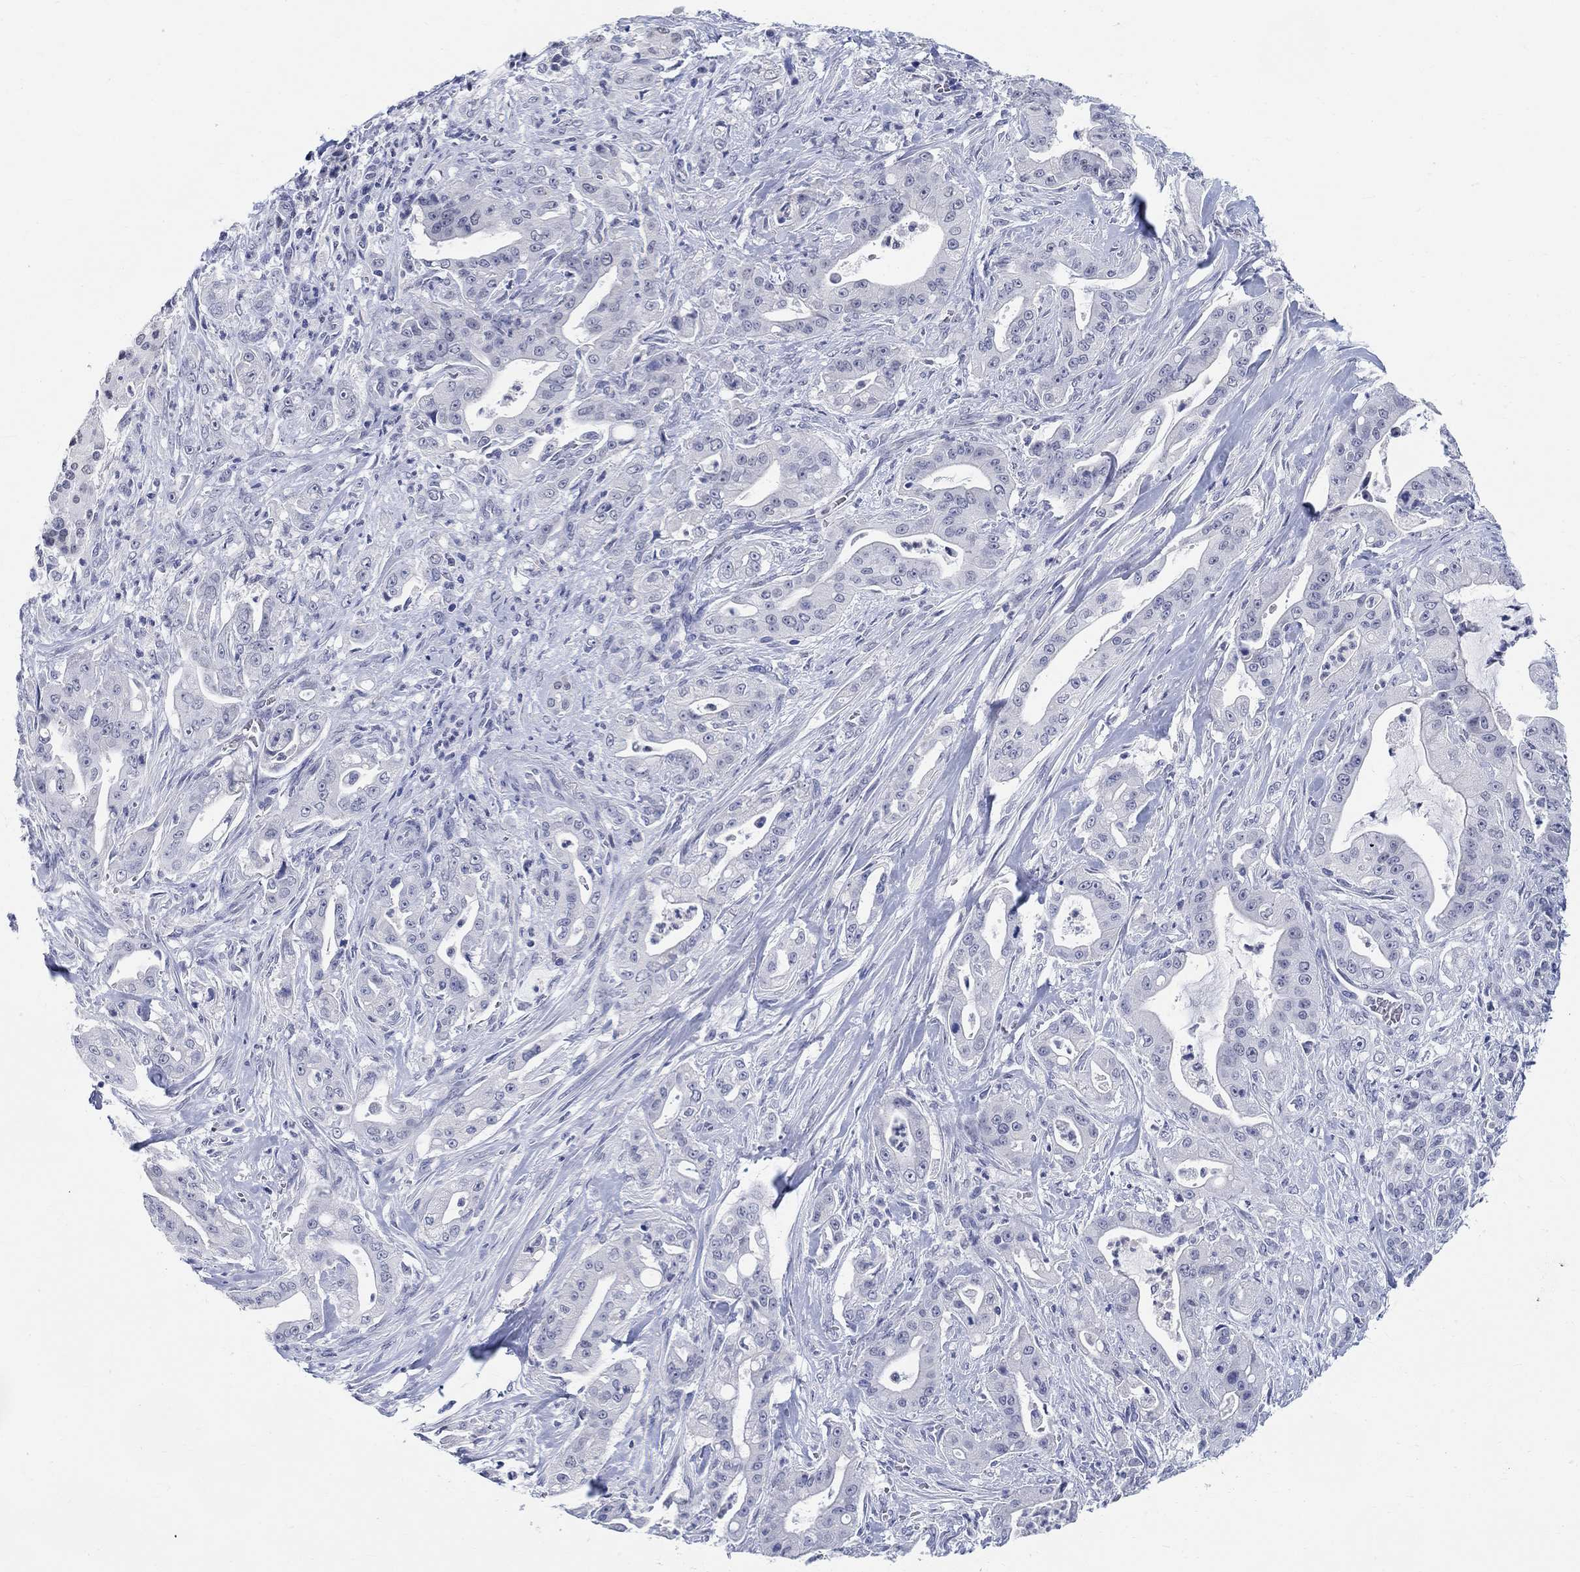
{"staining": {"intensity": "negative", "quantity": "none", "location": "none"}, "tissue": "pancreatic cancer", "cell_type": "Tumor cells", "image_type": "cancer", "snomed": [{"axis": "morphology", "description": "Normal tissue, NOS"}, {"axis": "morphology", "description": "Inflammation, NOS"}, {"axis": "morphology", "description": "Adenocarcinoma, NOS"}, {"axis": "topography", "description": "Pancreas"}], "caption": "IHC of human pancreatic cancer (adenocarcinoma) reveals no expression in tumor cells.", "gene": "ANKS1B", "patient": {"sex": "male", "age": 57}}